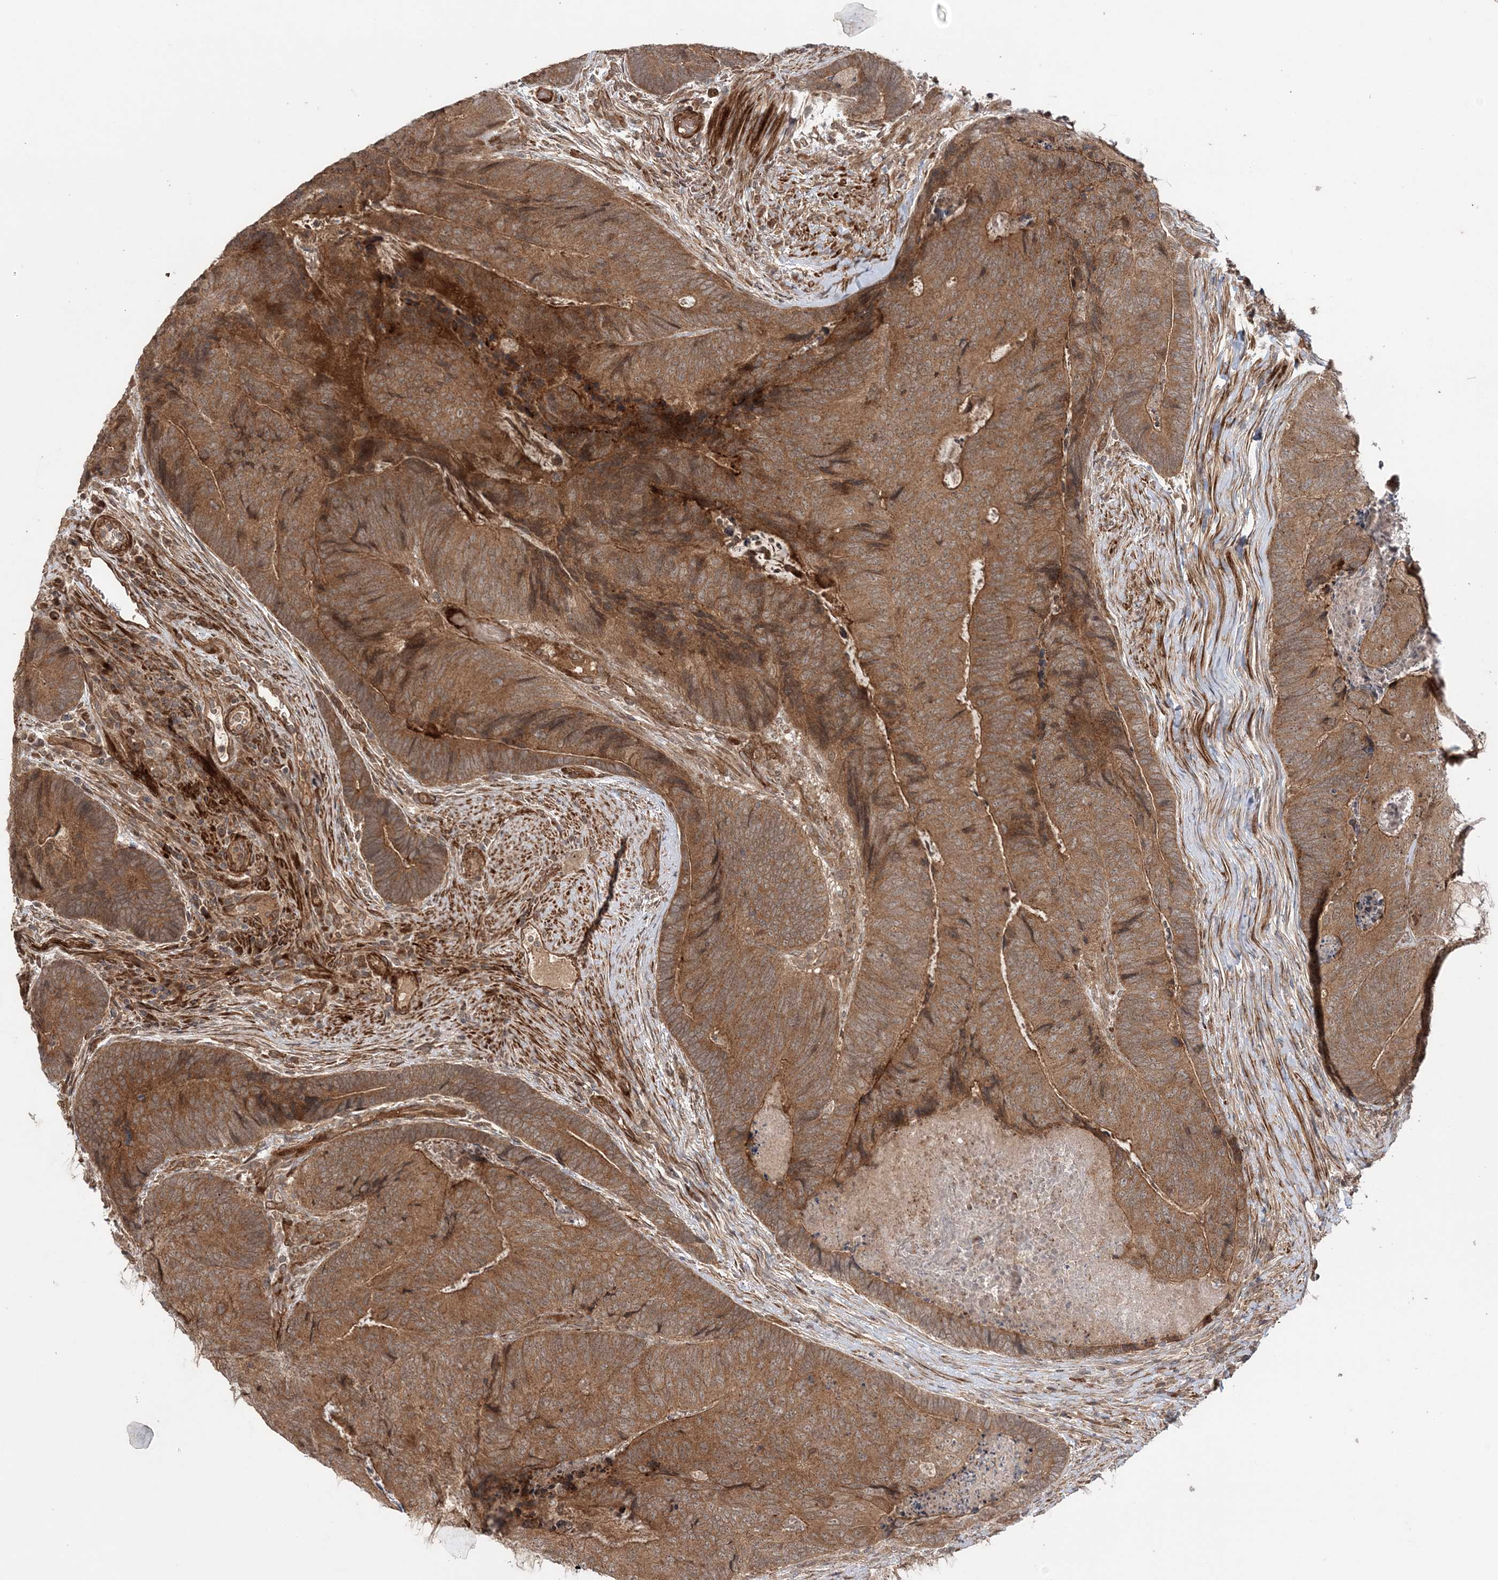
{"staining": {"intensity": "moderate", "quantity": ">75%", "location": "cytoplasmic/membranous"}, "tissue": "colorectal cancer", "cell_type": "Tumor cells", "image_type": "cancer", "snomed": [{"axis": "morphology", "description": "Adenocarcinoma, NOS"}, {"axis": "topography", "description": "Colon"}], "caption": "IHC micrograph of neoplastic tissue: human adenocarcinoma (colorectal) stained using IHC demonstrates medium levels of moderate protein expression localized specifically in the cytoplasmic/membranous of tumor cells, appearing as a cytoplasmic/membranous brown color.", "gene": "UBTD2", "patient": {"sex": "female", "age": 67}}